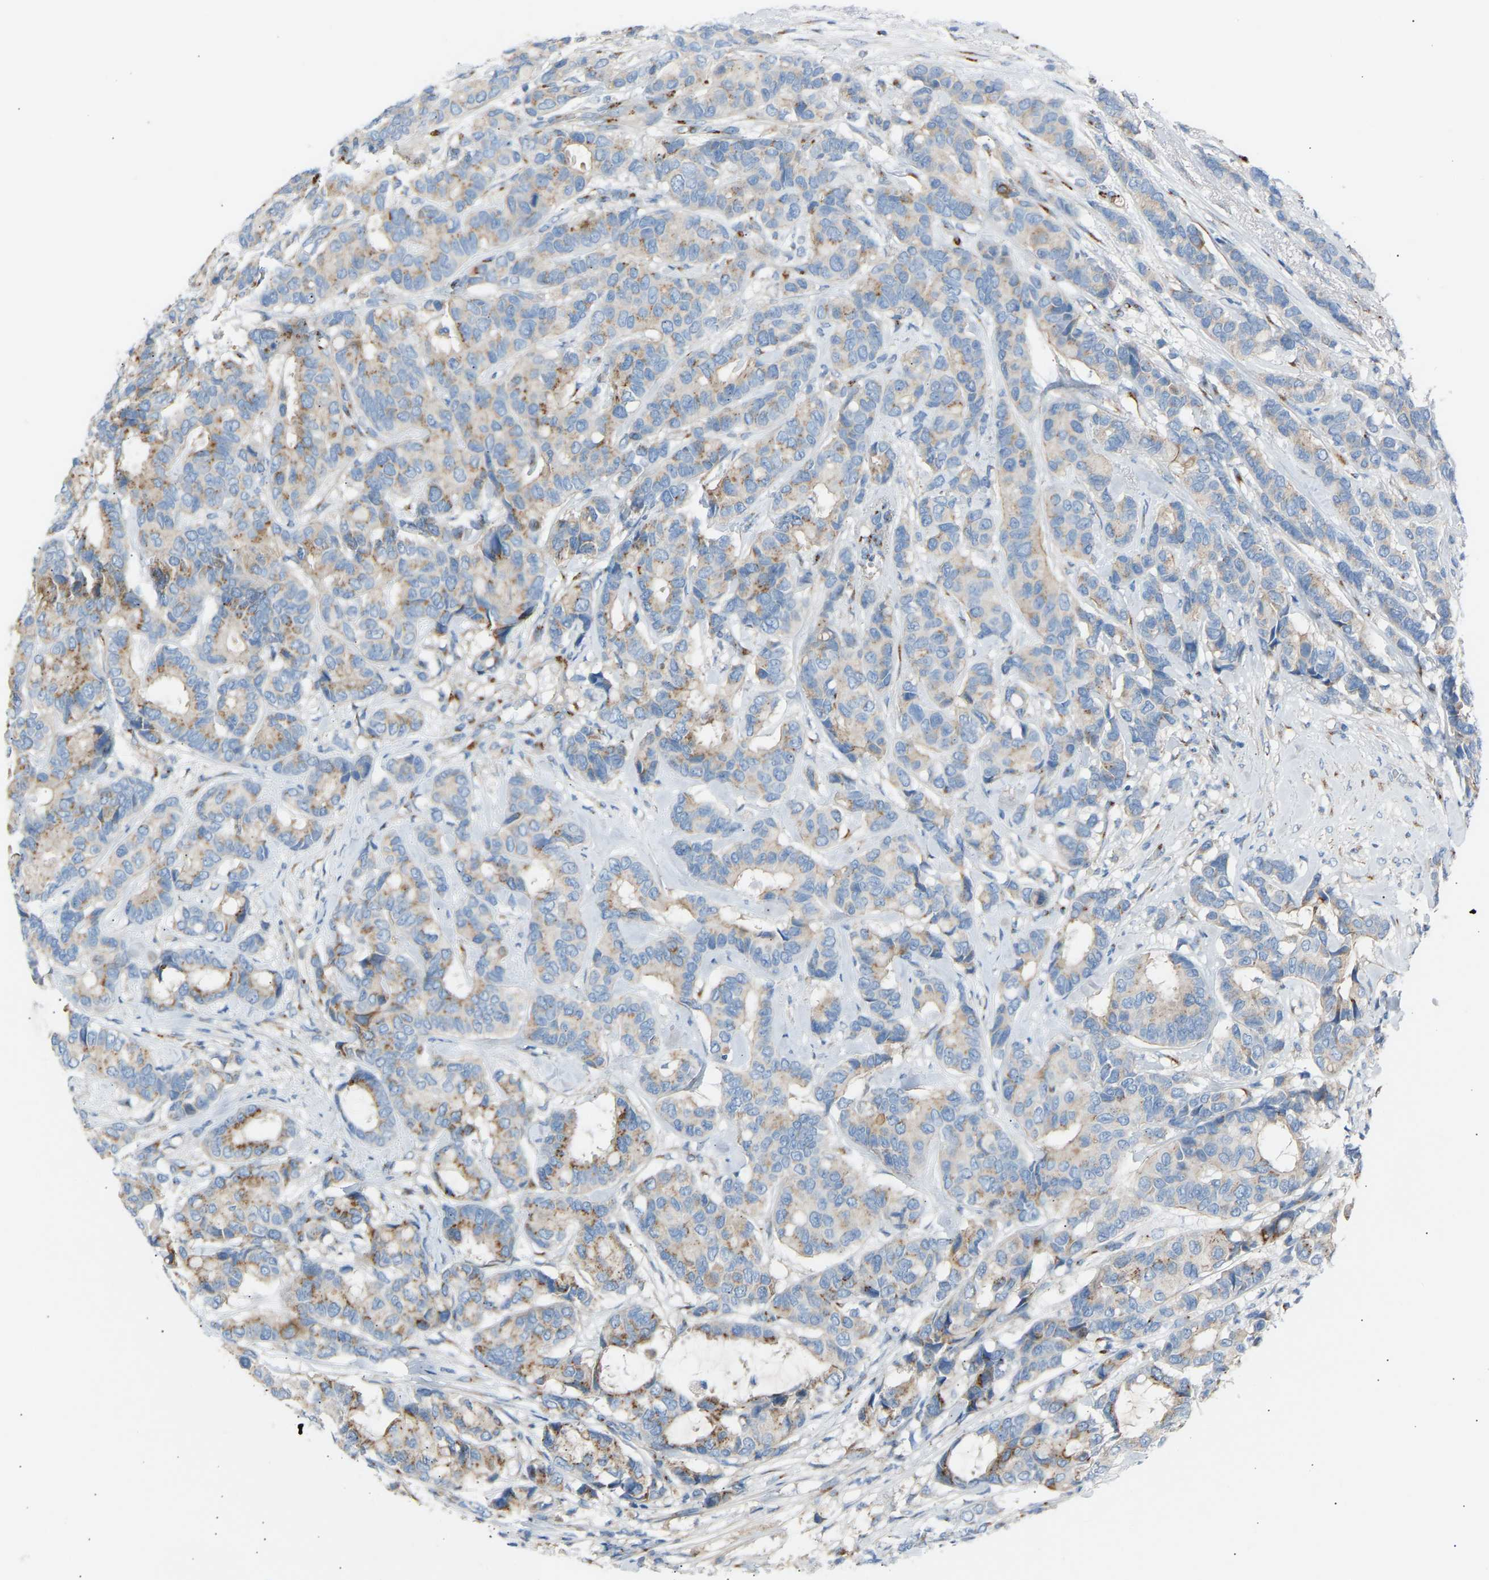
{"staining": {"intensity": "moderate", "quantity": "25%-75%", "location": "cytoplasmic/membranous"}, "tissue": "breast cancer", "cell_type": "Tumor cells", "image_type": "cancer", "snomed": [{"axis": "morphology", "description": "Duct carcinoma"}, {"axis": "topography", "description": "Breast"}], "caption": "Moderate cytoplasmic/membranous protein positivity is present in about 25%-75% of tumor cells in intraductal carcinoma (breast).", "gene": "CYREN", "patient": {"sex": "female", "age": 87}}